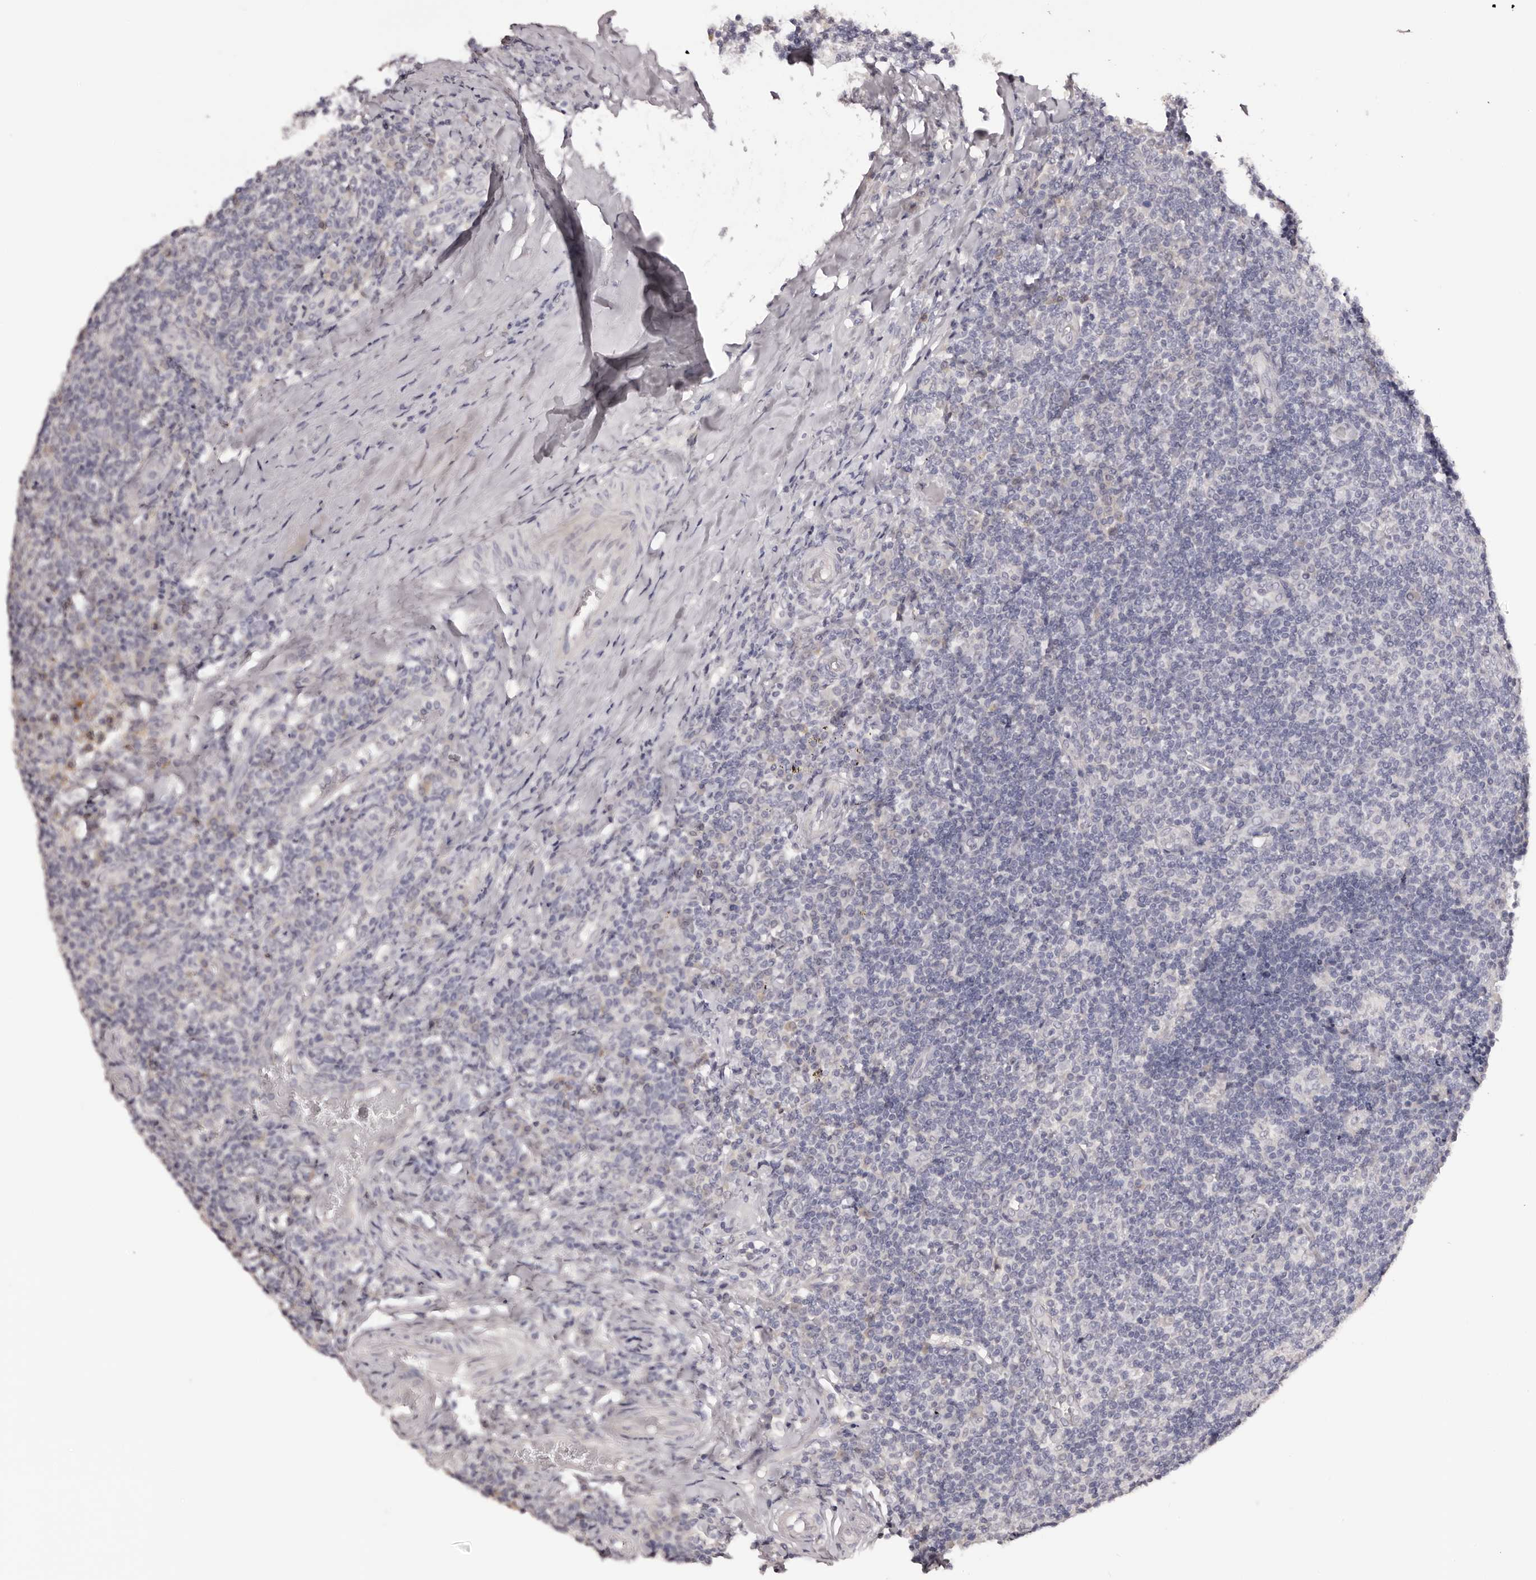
{"staining": {"intensity": "negative", "quantity": "none", "location": "none"}, "tissue": "tonsil", "cell_type": "Germinal center cells", "image_type": "normal", "snomed": [{"axis": "morphology", "description": "Normal tissue, NOS"}, {"axis": "topography", "description": "Tonsil"}], "caption": "Protein analysis of benign tonsil reveals no significant staining in germinal center cells. (Stains: DAB (3,3'-diaminobenzidine) IHC with hematoxylin counter stain, Microscopy: brightfield microscopy at high magnification).", "gene": "KCNJ8", "patient": {"sex": "female", "age": 19}}